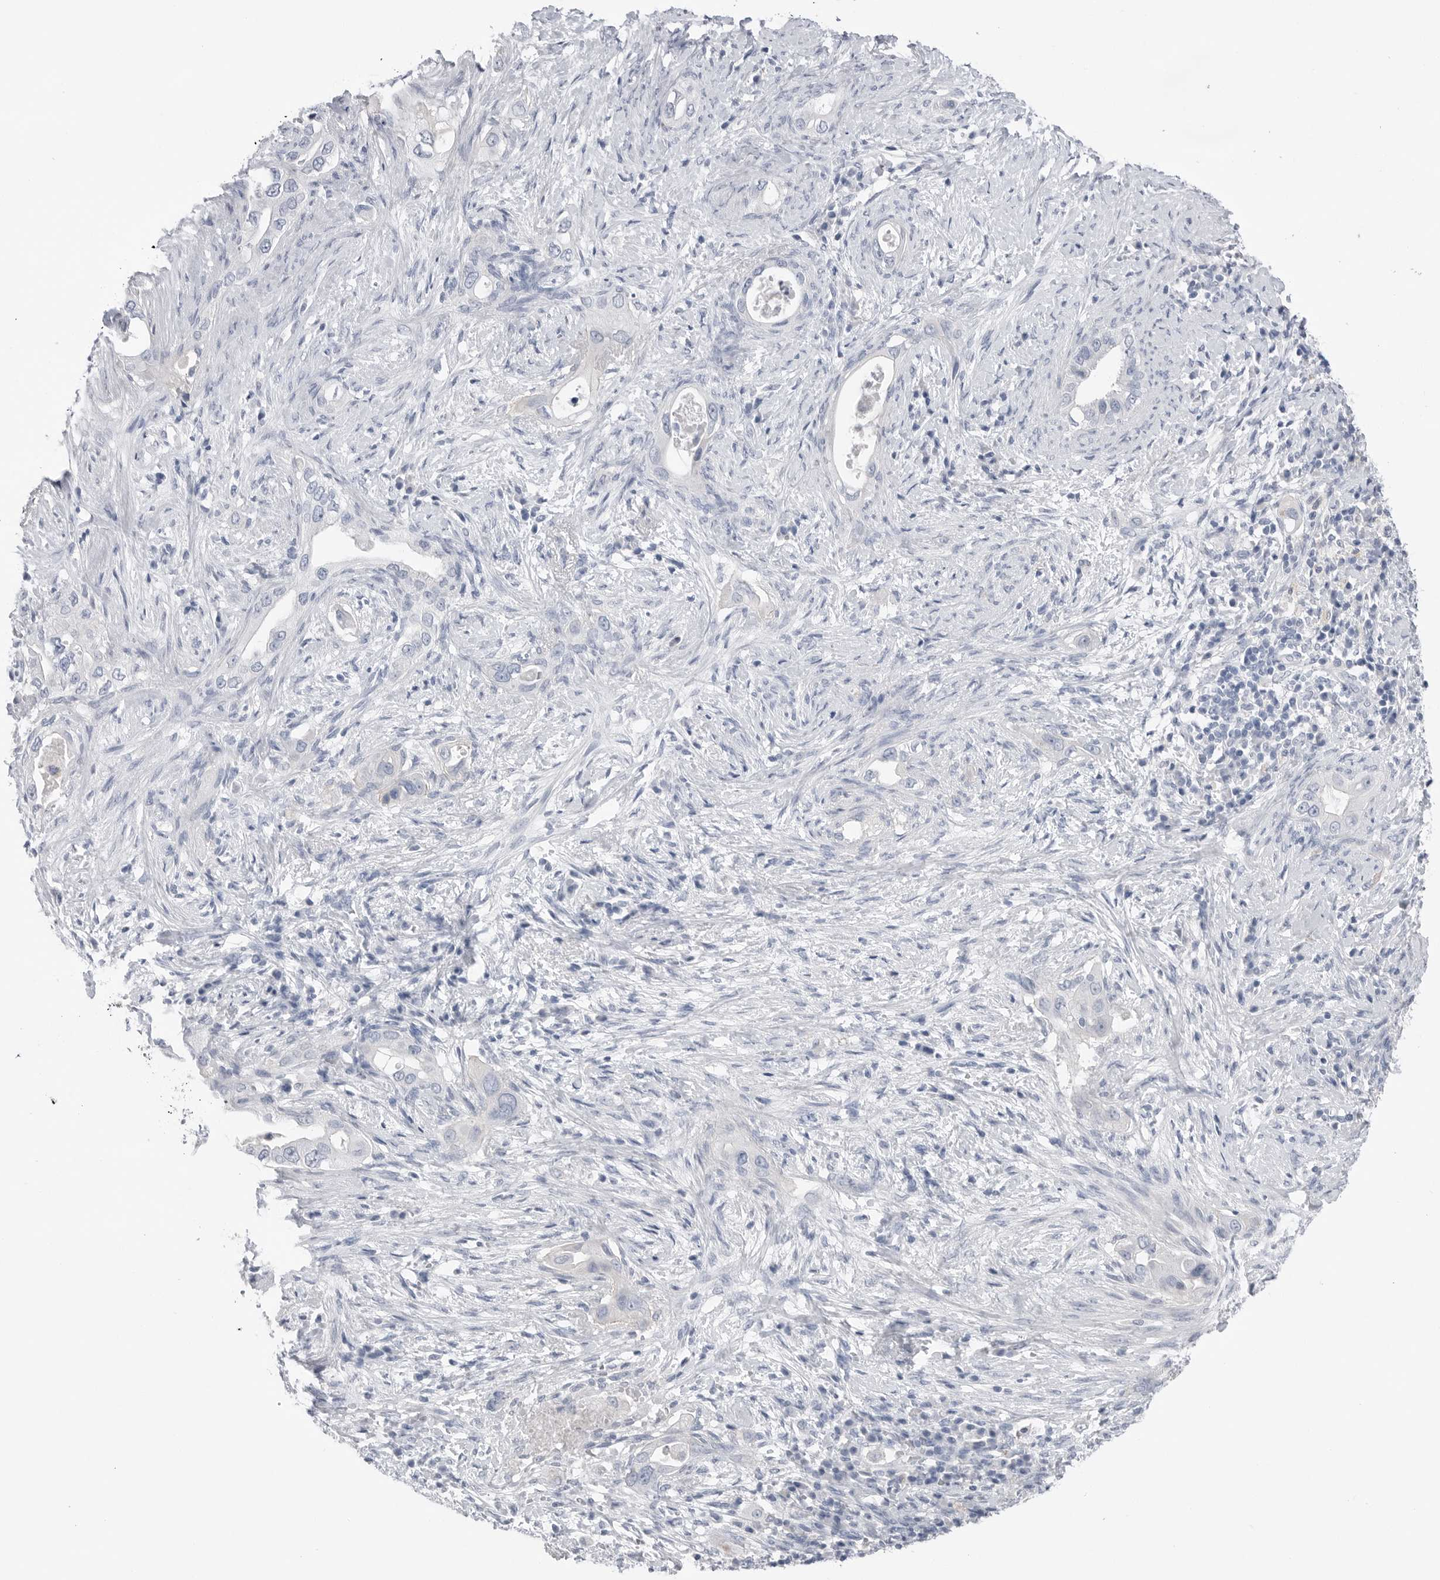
{"staining": {"intensity": "negative", "quantity": "none", "location": "none"}, "tissue": "pancreatic cancer", "cell_type": "Tumor cells", "image_type": "cancer", "snomed": [{"axis": "morphology", "description": "Inflammation, NOS"}, {"axis": "morphology", "description": "Adenocarcinoma, NOS"}, {"axis": "topography", "description": "Pancreas"}], "caption": "DAB immunohistochemical staining of pancreatic adenocarcinoma exhibits no significant positivity in tumor cells.", "gene": "ABHD12", "patient": {"sex": "female", "age": 56}}